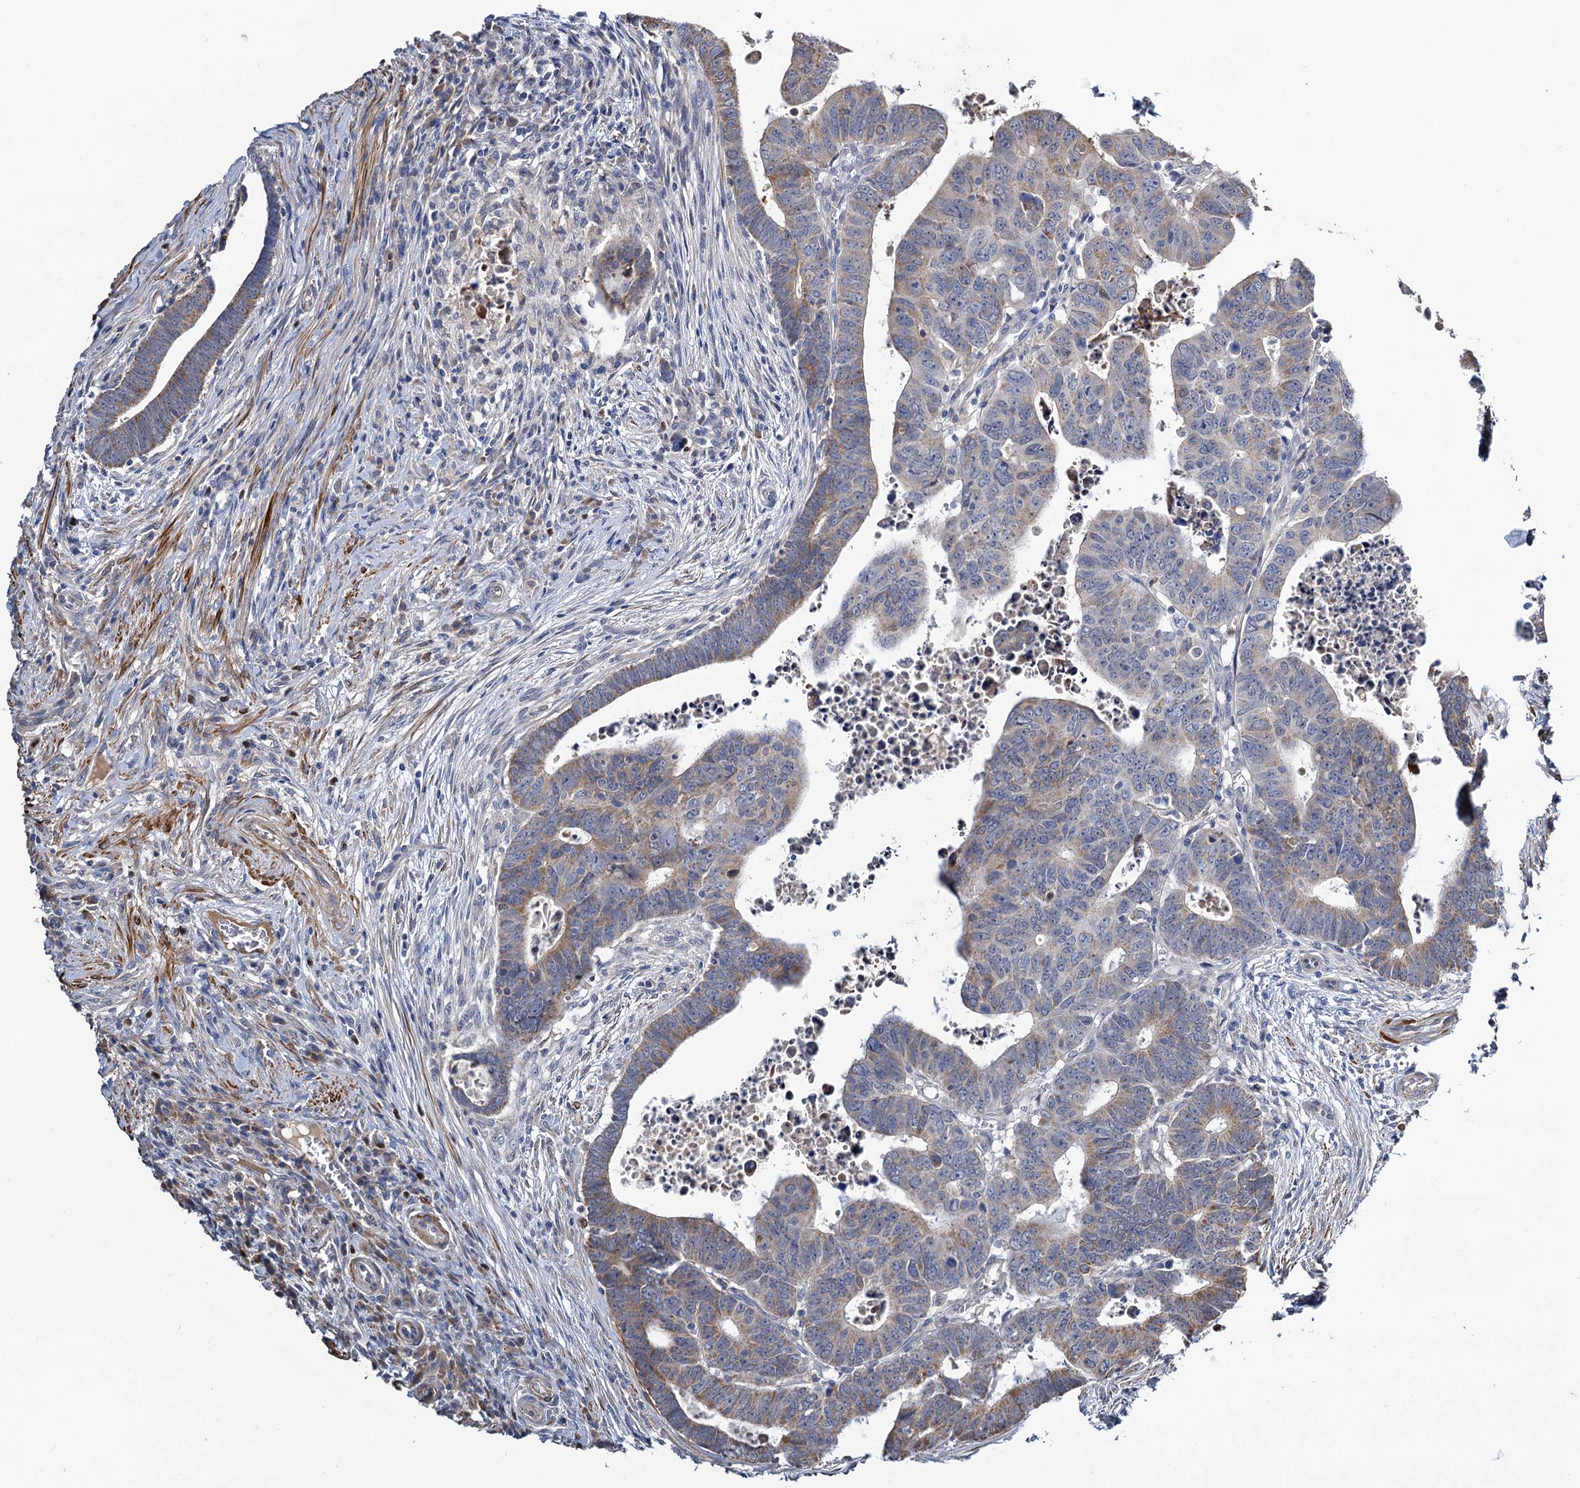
{"staining": {"intensity": "weak", "quantity": "25%-75%", "location": "cytoplasmic/membranous"}, "tissue": "colorectal cancer", "cell_type": "Tumor cells", "image_type": "cancer", "snomed": [{"axis": "morphology", "description": "Normal tissue, NOS"}, {"axis": "morphology", "description": "Adenocarcinoma, NOS"}, {"axis": "topography", "description": "Rectum"}], "caption": "Human colorectal adenocarcinoma stained with a brown dye shows weak cytoplasmic/membranous positive expression in about 25%-75% of tumor cells.", "gene": "ALKBH7", "patient": {"sex": "female", "age": 65}}